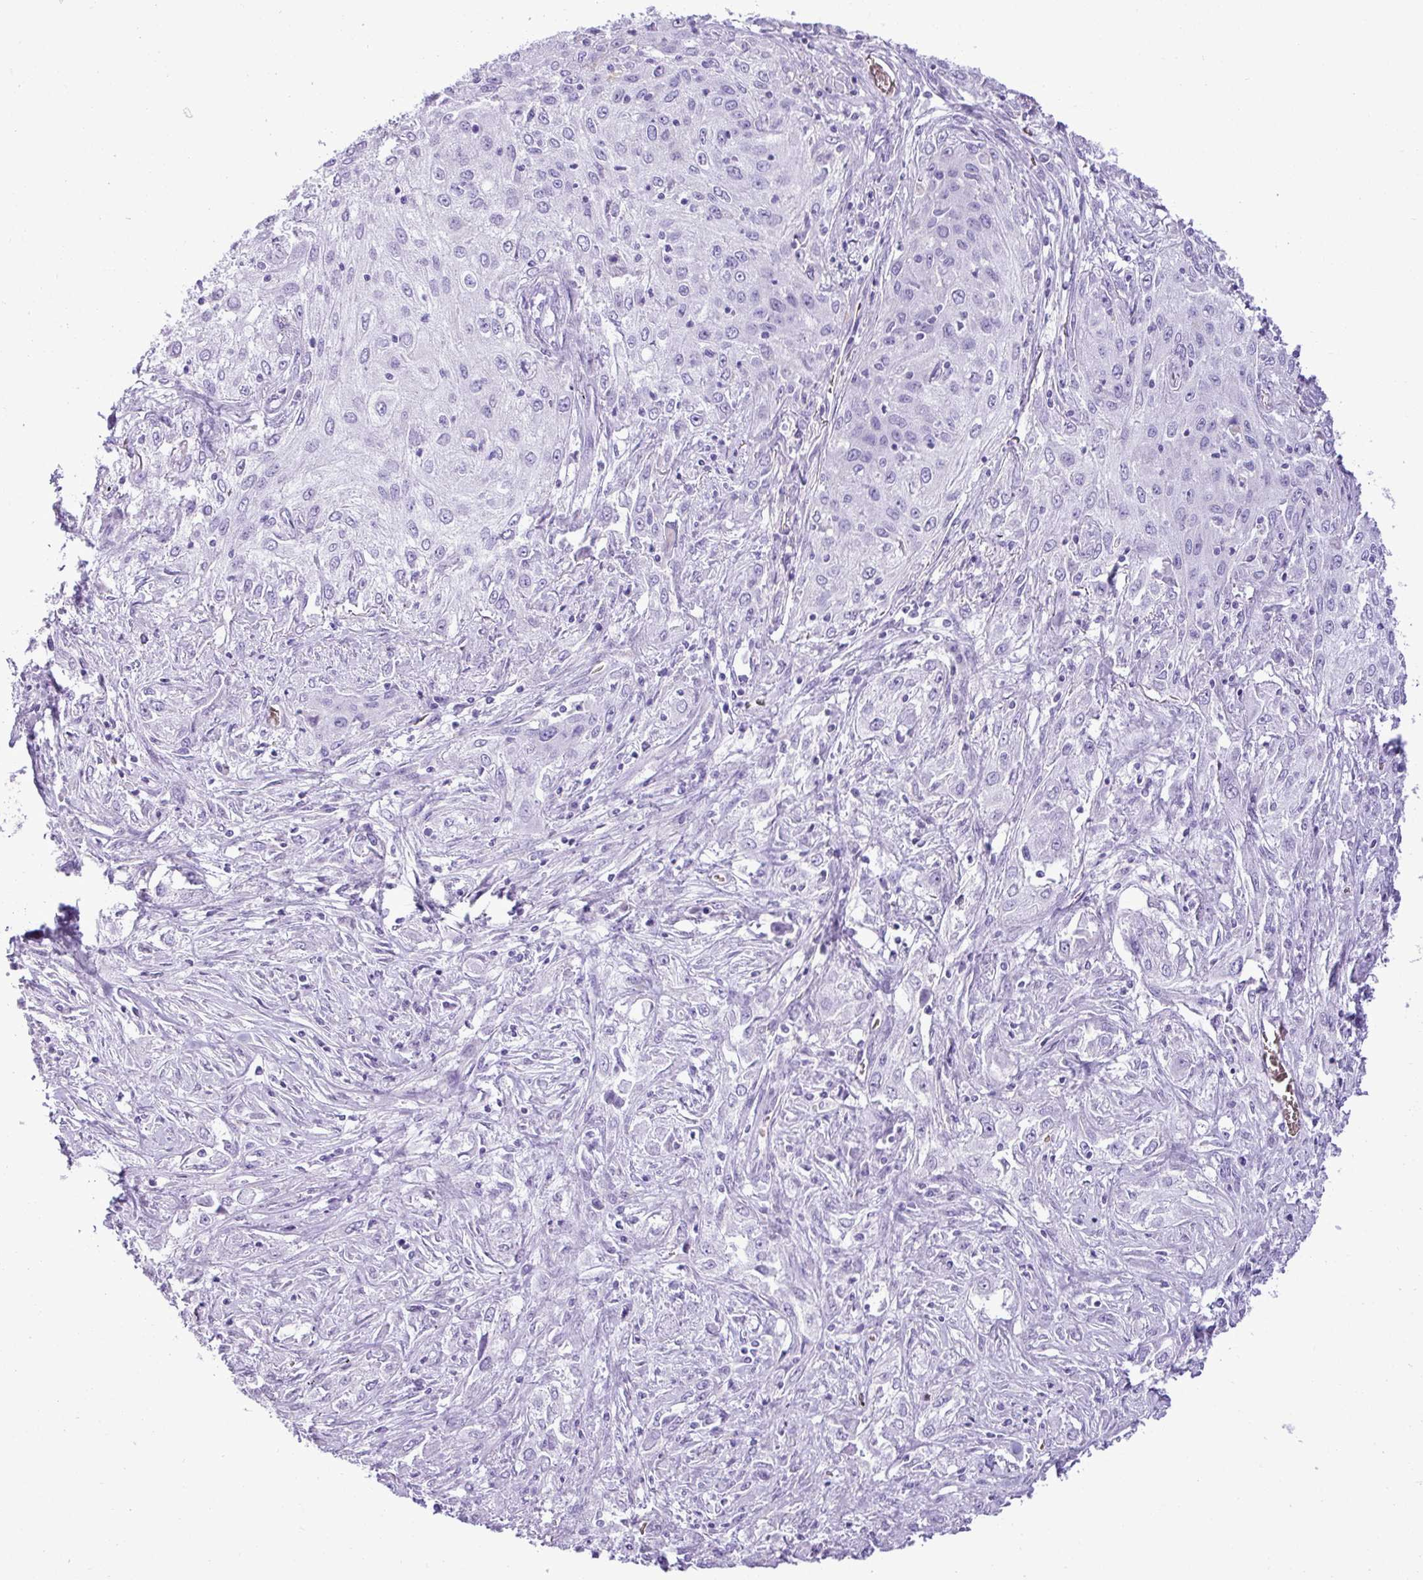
{"staining": {"intensity": "negative", "quantity": "none", "location": "none"}, "tissue": "lung cancer", "cell_type": "Tumor cells", "image_type": "cancer", "snomed": [{"axis": "morphology", "description": "Squamous cell carcinoma, NOS"}, {"axis": "topography", "description": "Lung"}], "caption": "IHC micrograph of neoplastic tissue: human lung cancer stained with DAB shows no significant protein staining in tumor cells.", "gene": "ZSCAN5A", "patient": {"sex": "female", "age": 69}}